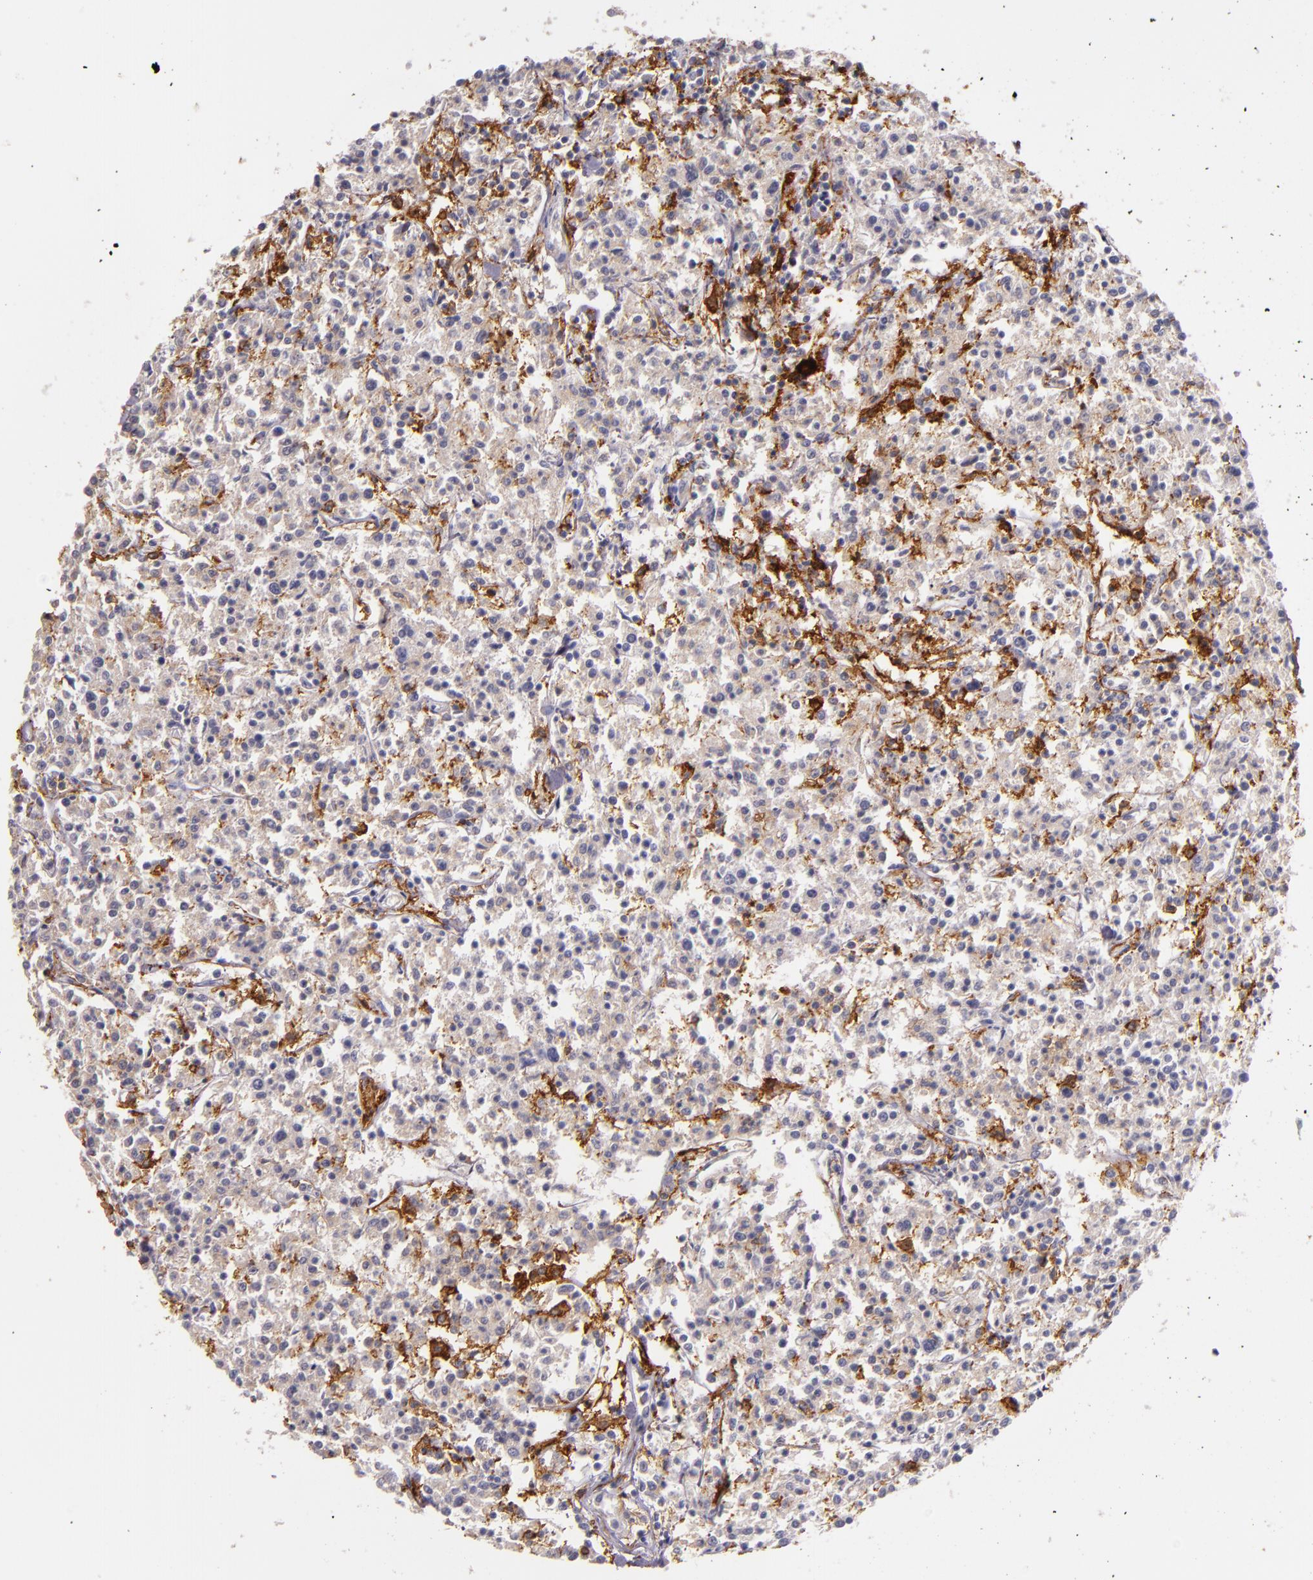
{"staining": {"intensity": "weak", "quantity": "<25%", "location": "cytoplasmic/membranous"}, "tissue": "lymphoma", "cell_type": "Tumor cells", "image_type": "cancer", "snomed": [{"axis": "morphology", "description": "Malignant lymphoma, non-Hodgkin's type, Low grade"}, {"axis": "topography", "description": "Small intestine"}], "caption": "There is no significant staining in tumor cells of lymphoma.", "gene": "C5AR1", "patient": {"sex": "female", "age": 59}}